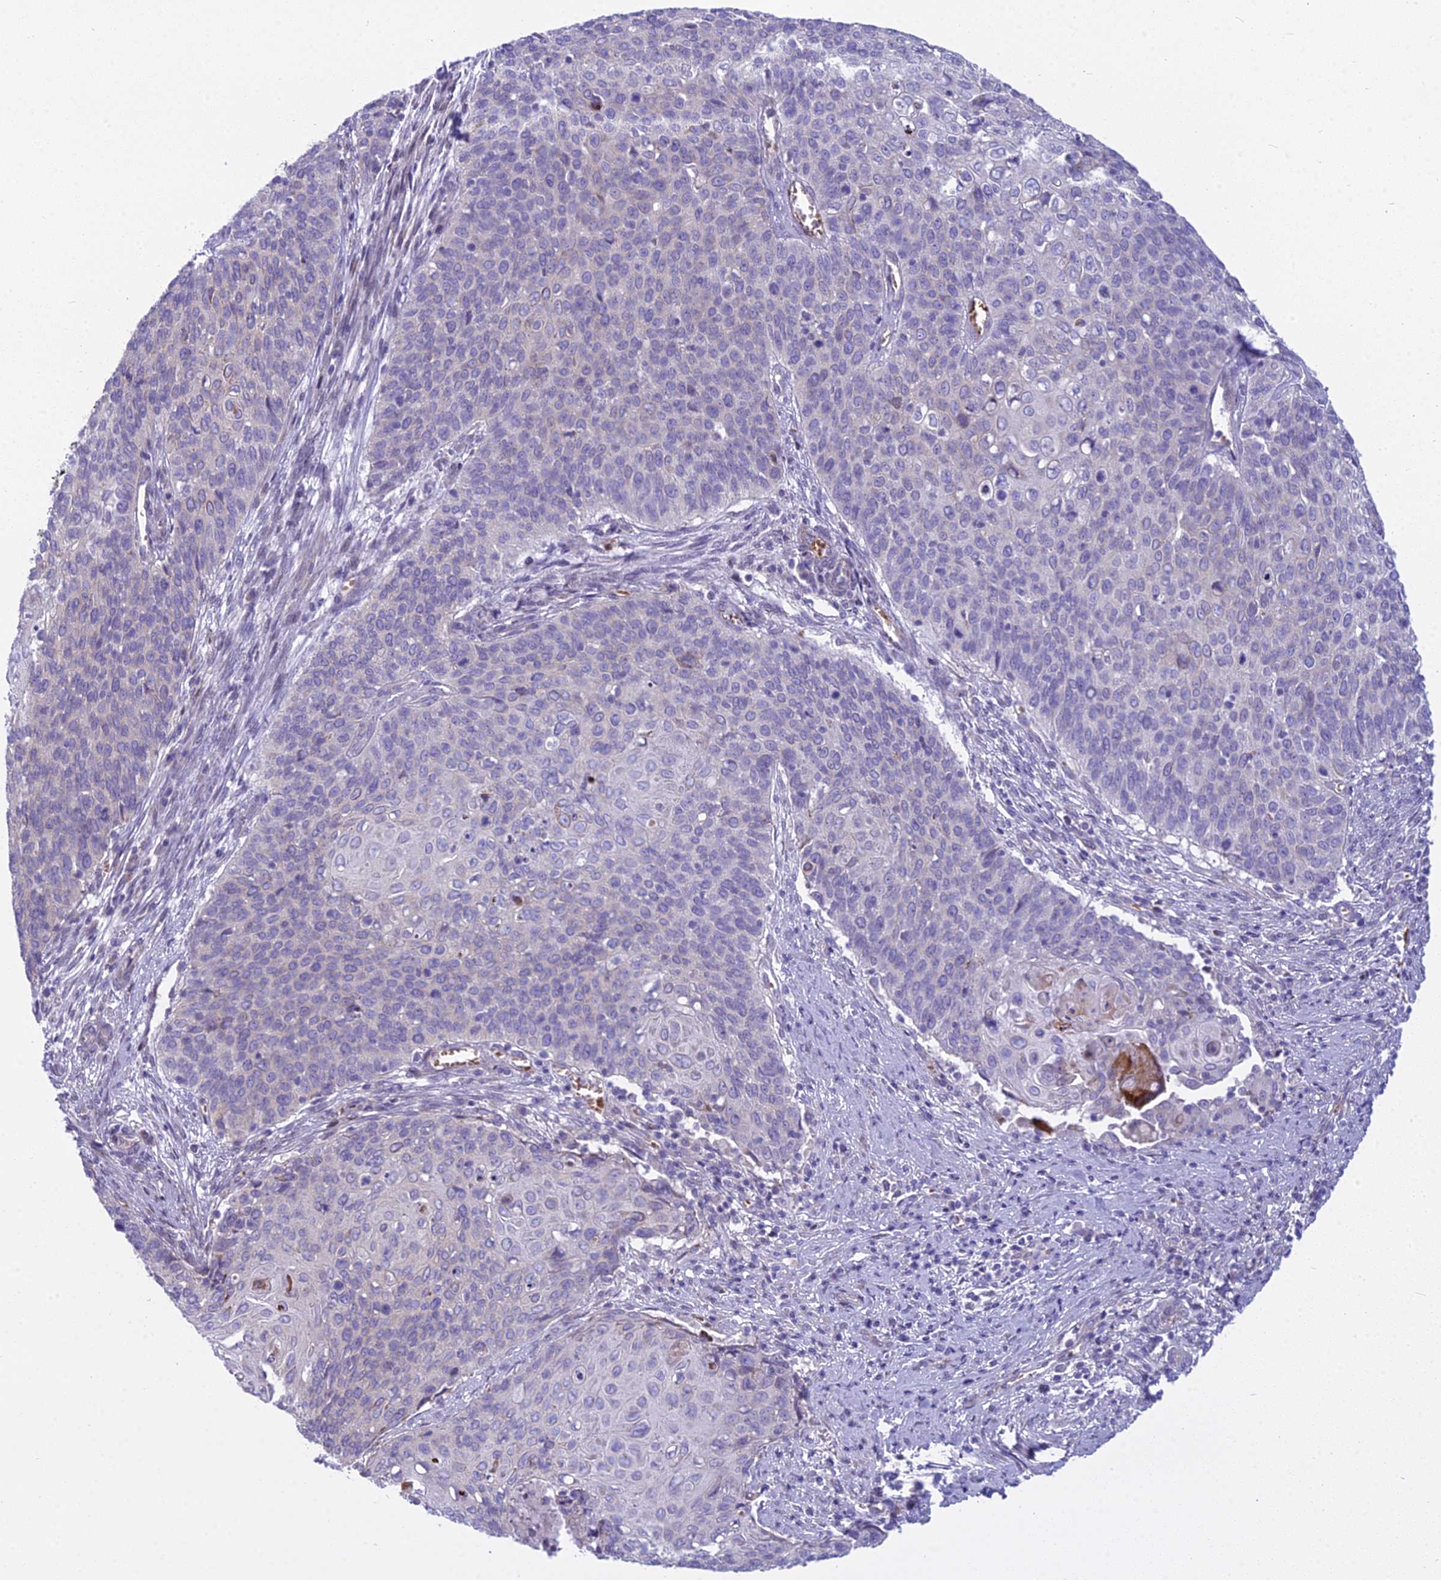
{"staining": {"intensity": "negative", "quantity": "none", "location": "none"}, "tissue": "cervical cancer", "cell_type": "Tumor cells", "image_type": "cancer", "snomed": [{"axis": "morphology", "description": "Squamous cell carcinoma, NOS"}, {"axis": "topography", "description": "Cervix"}], "caption": "This histopathology image is of cervical squamous cell carcinoma stained with IHC to label a protein in brown with the nuclei are counter-stained blue. There is no expression in tumor cells. (DAB immunohistochemistry (IHC), high magnification).", "gene": "PCDHB14", "patient": {"sex": "female", "age": 39}}